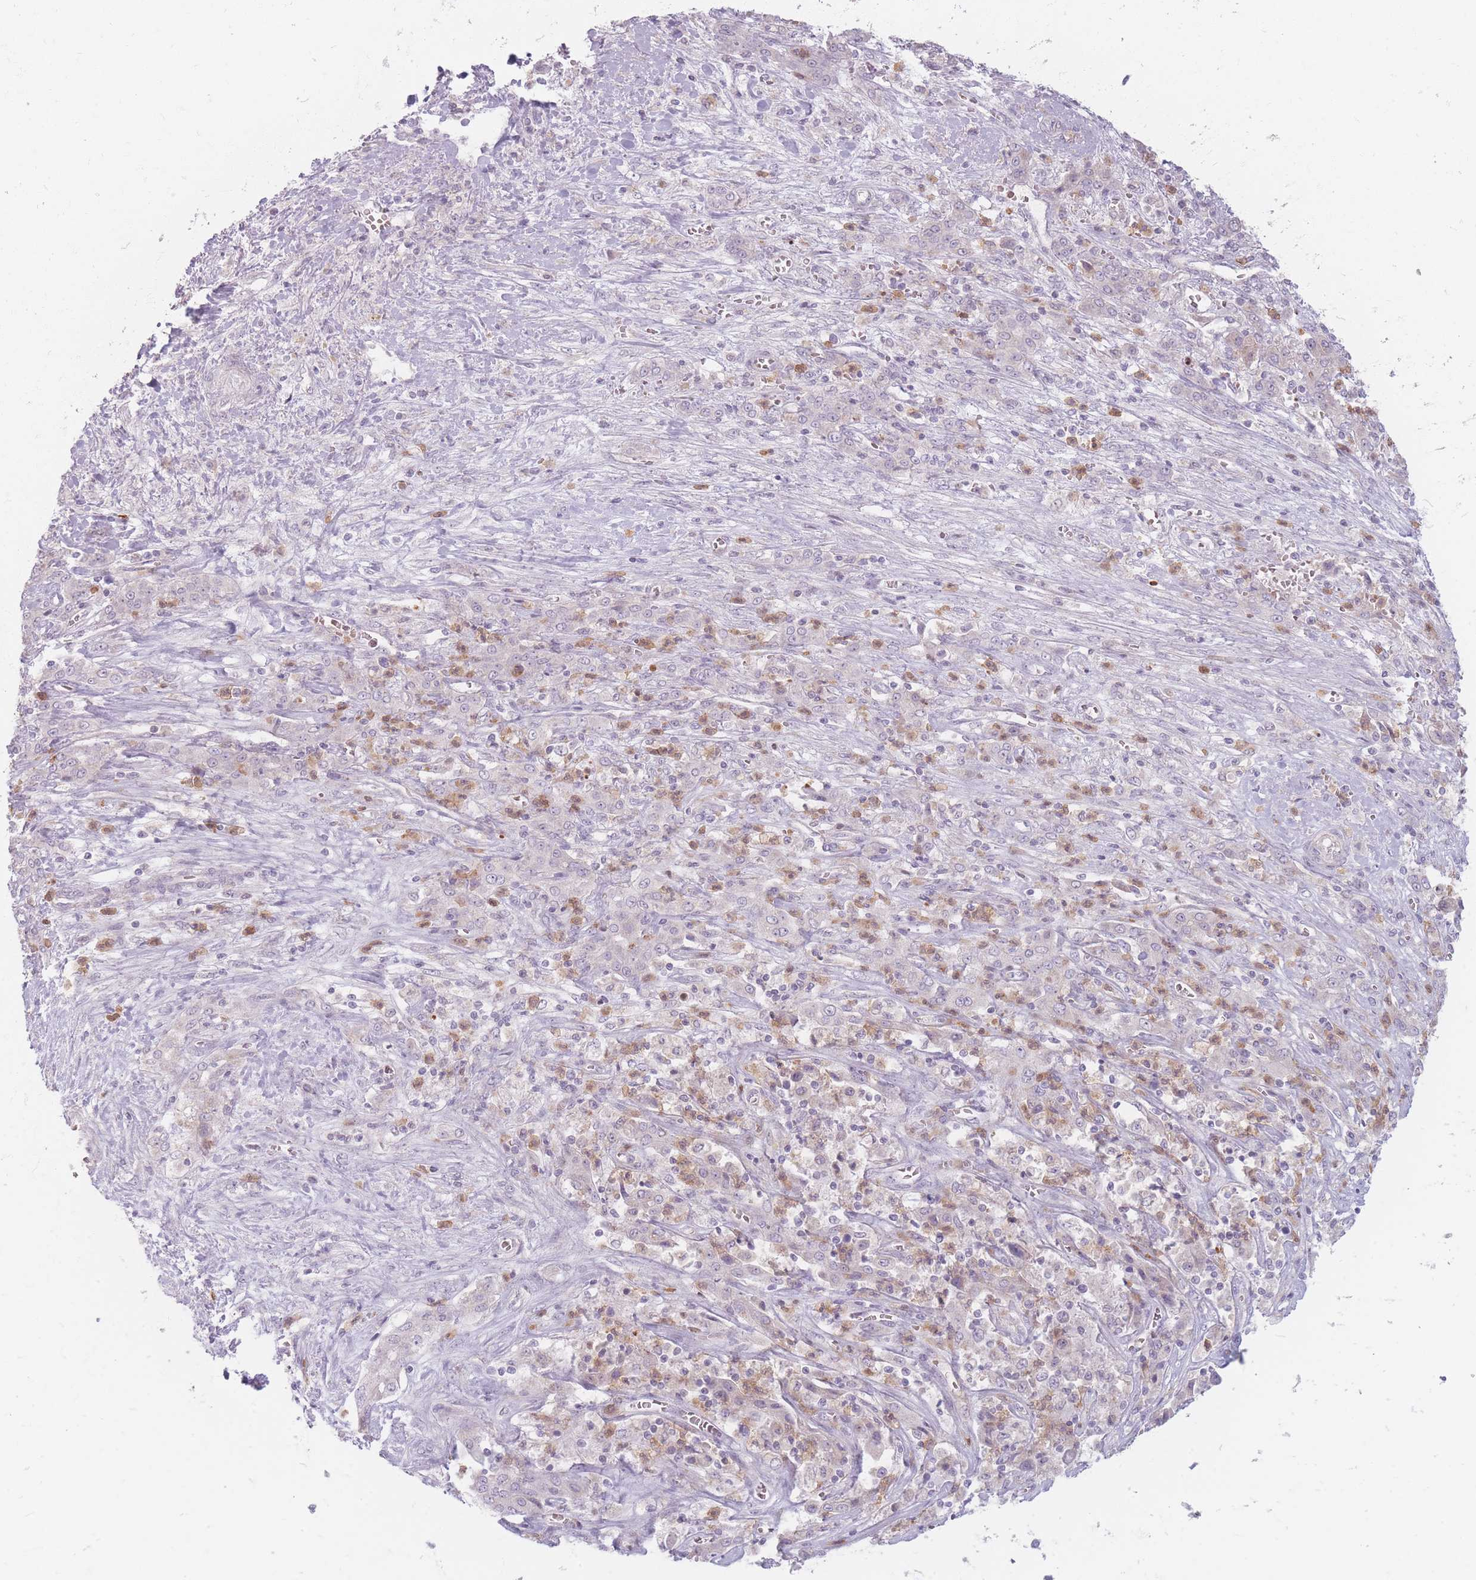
{"staining": {"intensity": "negative", "quantity": "none", "location": "none"}, "tissue": "liver cancer", "cell_type": "Tumor cells", "image_type": "cancer", "snomed": [{"axis": "morphology", "description": "Cholangiocarcinoma"}, {"axis": "topography", "description": "Liver"}], "caption": "Cholangiocarcinoma (liver) was stained to show a protein in brown. There is no significant expression in tumor cells.", "gene": "CHCHD7", "patient": {"sex": "female", "age": 52}}